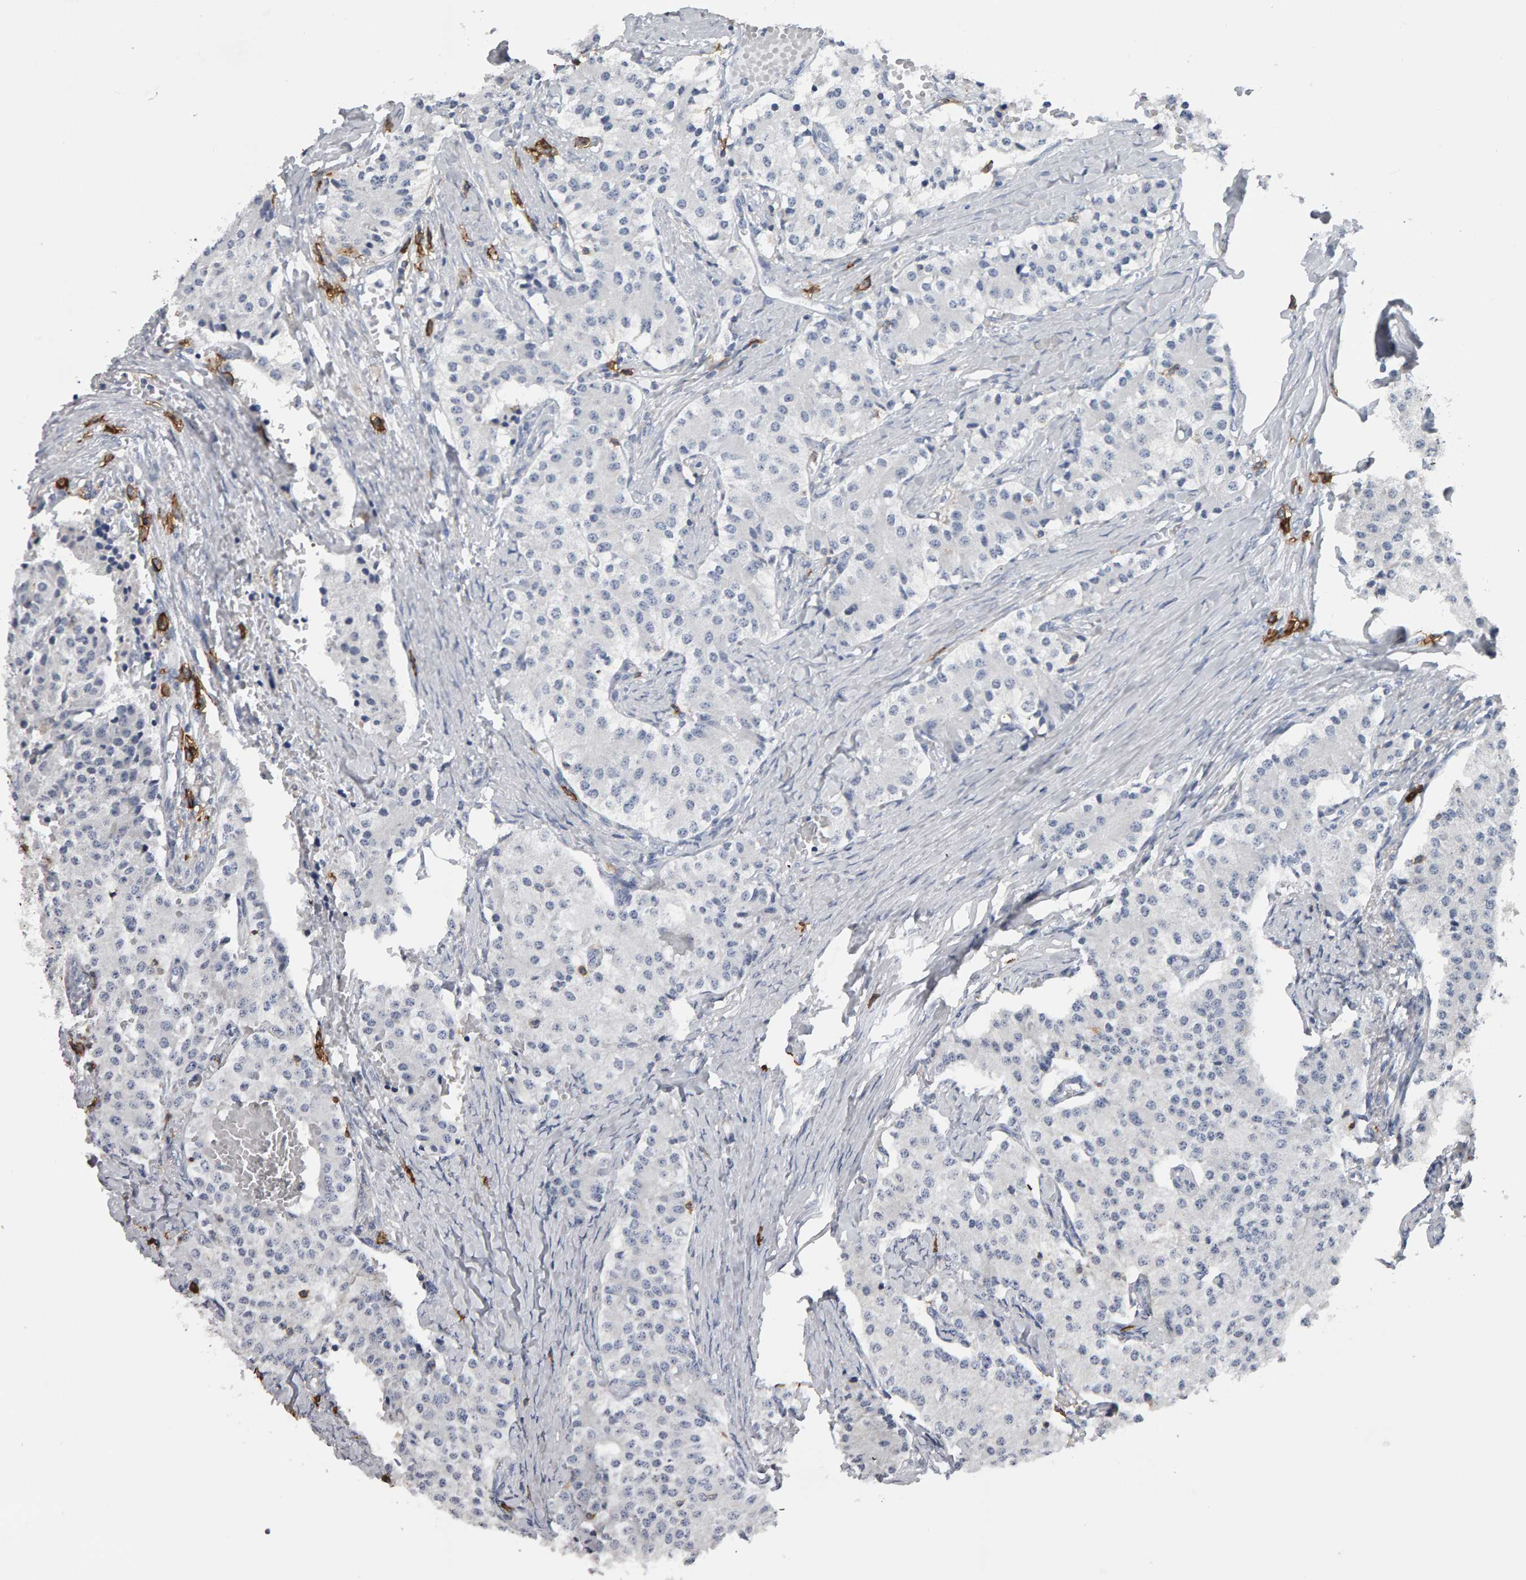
{"staining": {"intensity": "negative", "quantity": "none", "location": "none"}, "tissue": "carcinoid", "cell_type": "Tumor cells", "image_type": "cancer", "snomed": [{"axis": "morphology", "description": "Carcinoid, malignant, NOS"}, {"axis": "topography", "description": "Colon"}], "caption": "The immunohistochemistry histopathology image has no significant staining in tumor cells of carcinoid (malignant) tissue.", "gene": "CD38", "patient": {"sex": "female", "age": 52}}